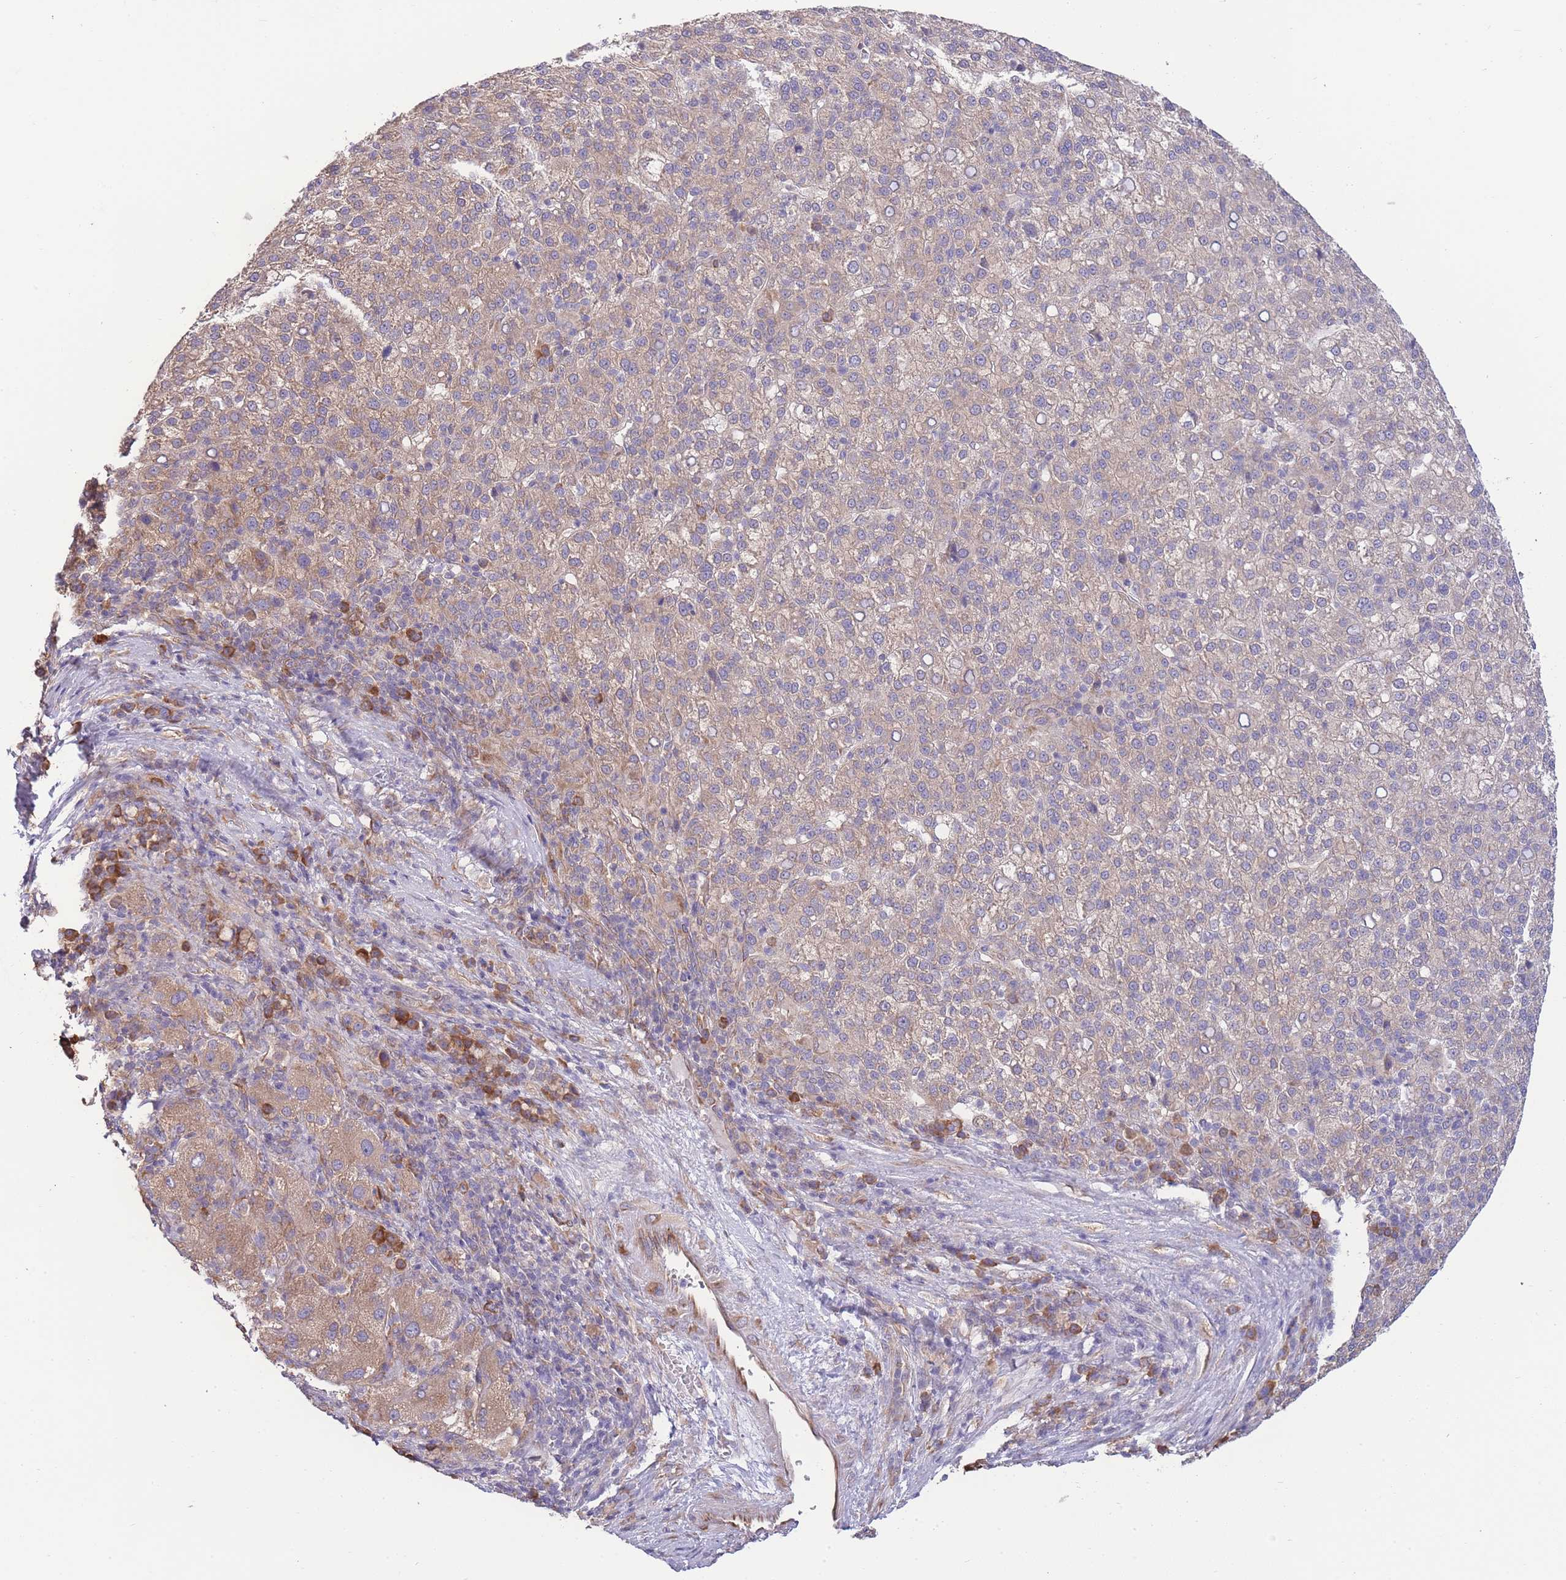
{"staining": {"intensity": "weak", "quantity": "25%-75%", "location": "cytoplasmic/membranous"}, "tissue": "liver cancer", "cell_type": "Tumor cells", "image_type": "cancer", "snomed": [{"axis": "morphology", "description": "Carcinoma, Hepatocellular, NOS"}, {"axis": "topography", "description": "Liver"}], "caption": "Weak cytoplasmic/membranous protein positivity is identified in approximately 25%-75% of tumor cells in liver cancer.", "gene": "BEX1", "patient": {"sex": "female", "age": 58}}